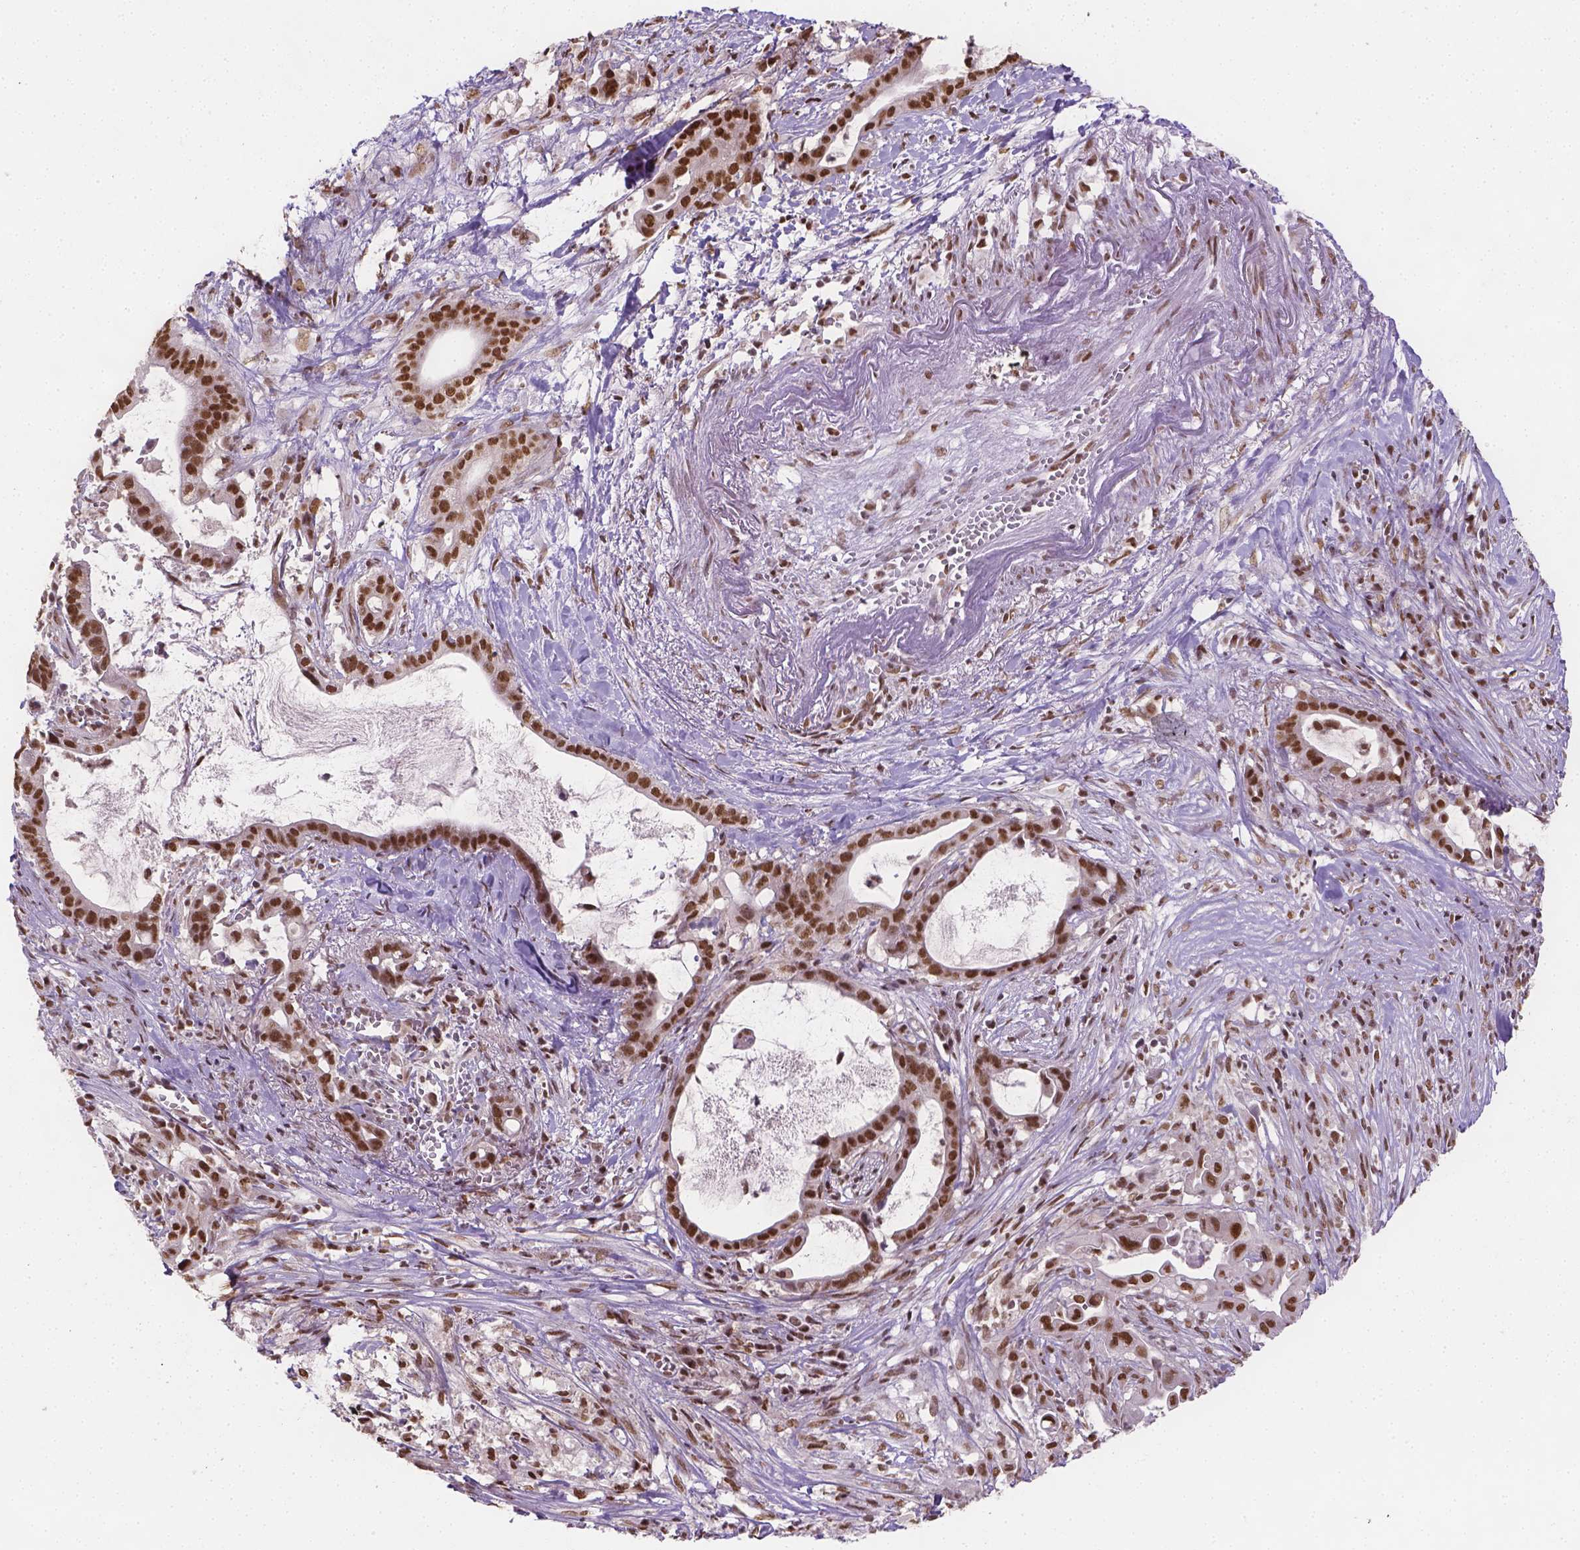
{"staining": {"intensity": "strong", "quantity": ">75%", "location": "nuclear"}, "tissue": "pancreatic cancer", "cell_type": "Tumor cells", "image_type": "cancer", "snomed": [{"axis": "morphology", "description": "Adenocarcinoma, NOS"}, {"axis": "topography", "description": "Pancreas"}], "caption": "A brown stain highlights strong nuclear staining of a protein in pancreatic cancer tumor cells.", "gene": "FANCE", "patient": {"sex": "male", "age": 61}}